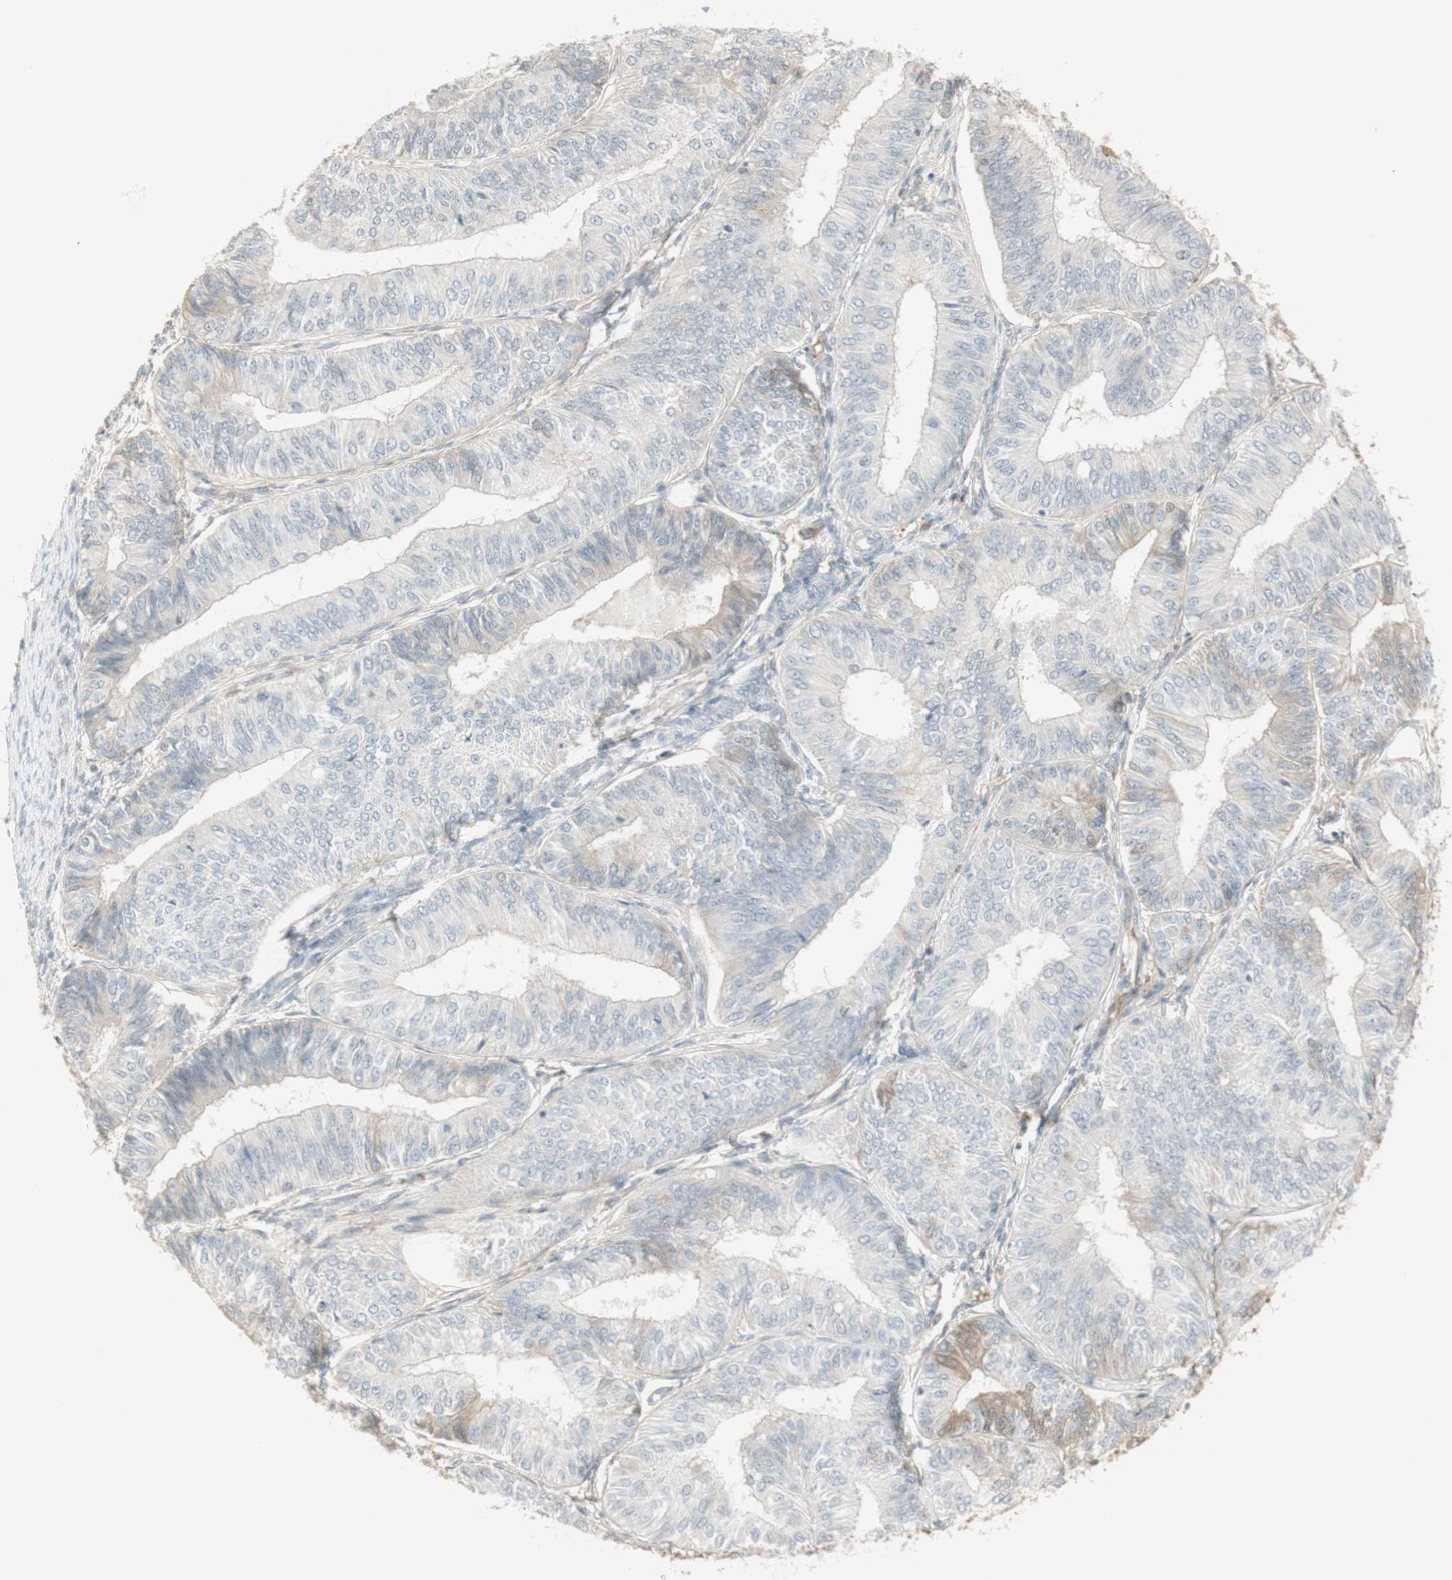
{"staining": {"intensity": "moderate", "quantity": "<25%", "location": "cytoplasmic/membranous"}, "tissue": "endometrial cancer", "cell_type": "Tumor cells", "image_type": "cancer", "snomed": [{"axis": "morphology", "description": "Adenocarcinoma, NOS"}, {"axis": "topography", "description": "Endometrium"}], "caption": "A brown stain shows moderate cytoplasmic/membranous staining of a protein in human endometrial cancer (adenocarcinoma) tumor cells.", "gene": "NID1", "patient": {"sex": "female", "age": 58}}